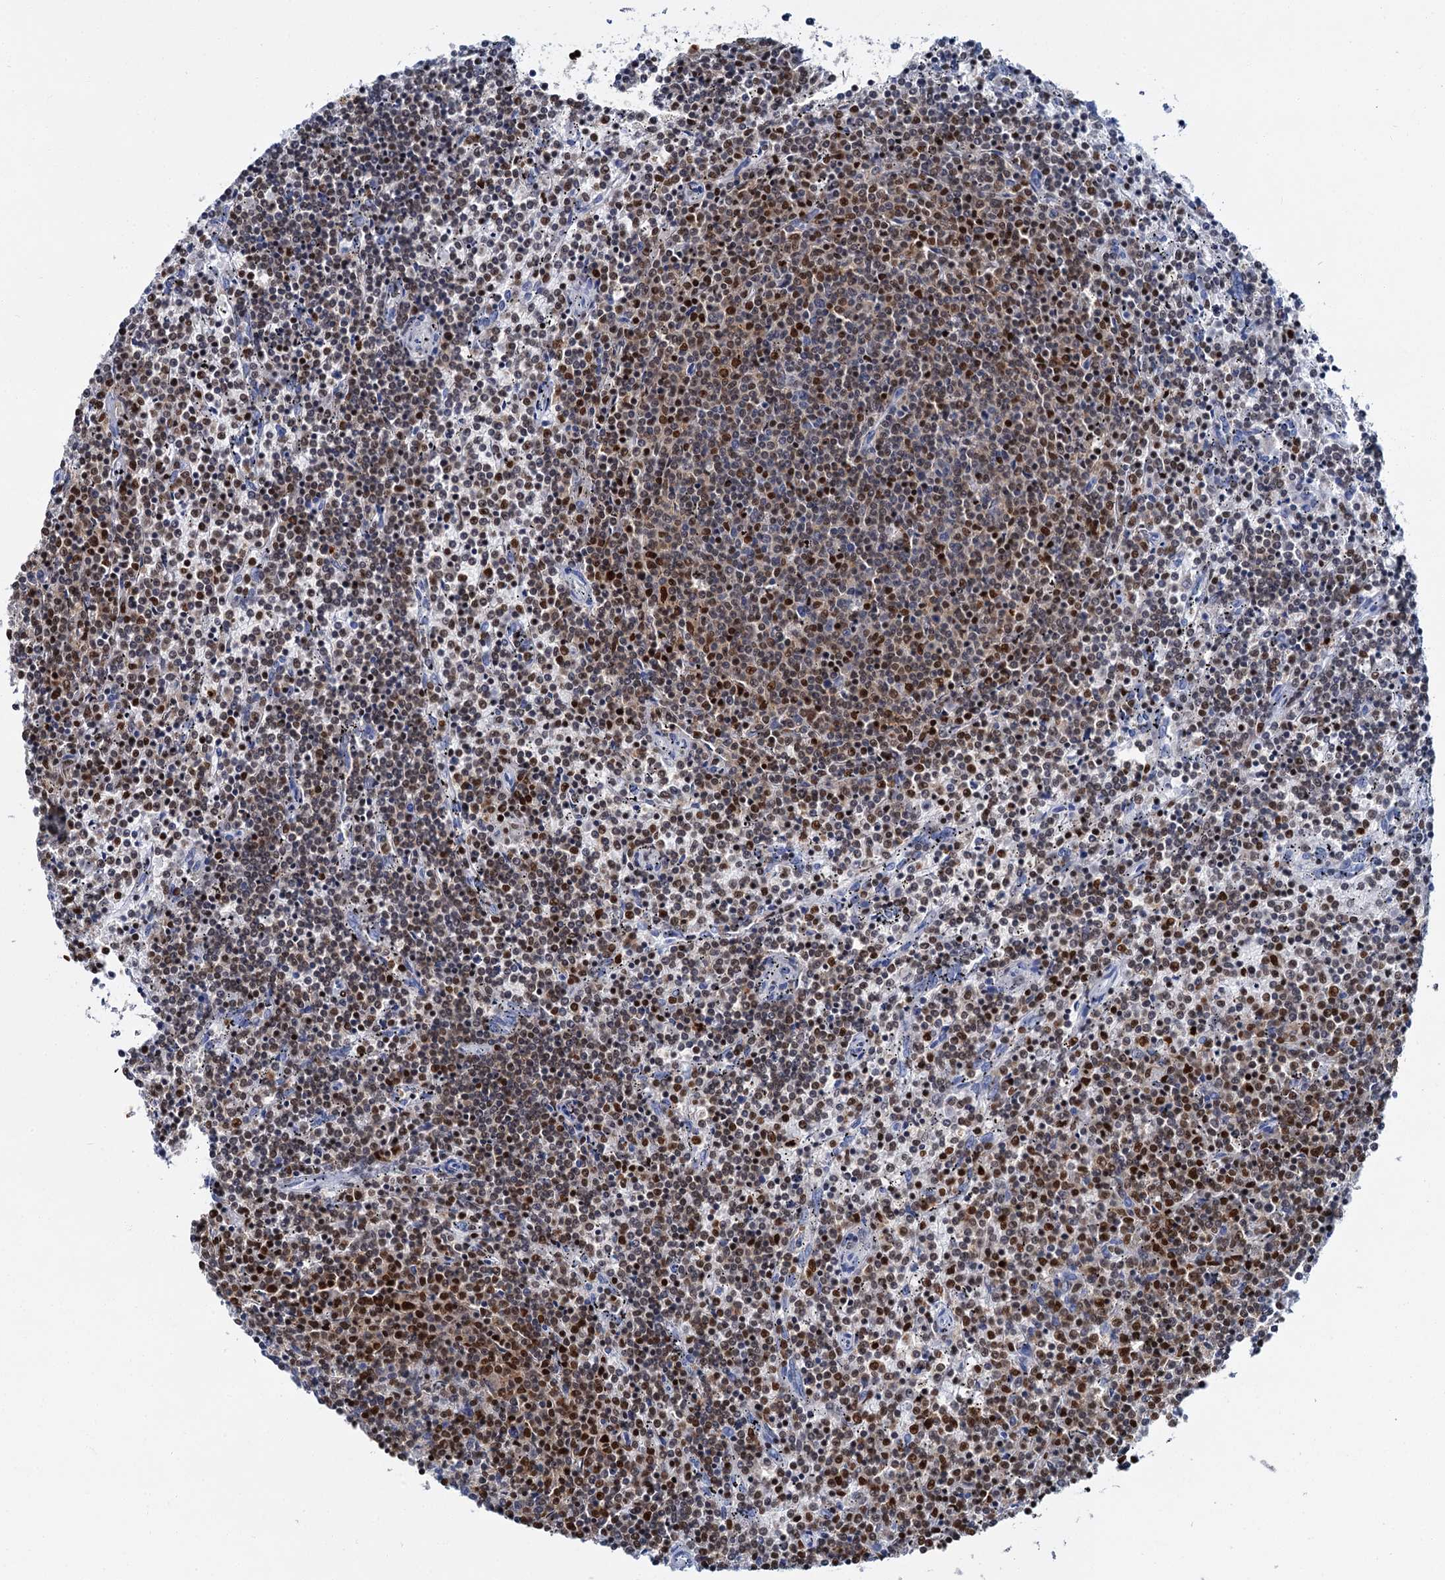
{"staining": {"intensity": "moderate", "quantity": "25%-75%", "location": "nuclear"}, "tissue": "lymphoma", "cell_type": "Tumor cells", "image_type": "cancer", "snomed": [{"axis": "morphology", "description": "Malignant lymphoma, non-Hodgkin's type, Low grade"}, {"axis": "topography", "description": "Spleen"}], "caption": "Protein expression by immunohistochemistry (IHC) exhibits moderate nuclear expression in about 25%-75% of tumor cells in lymphoma. Immunohistochemistry stains the protein of interest in brown and the nuclei are stained blue.", "gene": "CELF2", "patient": {"sex": "female", "age": 50}}